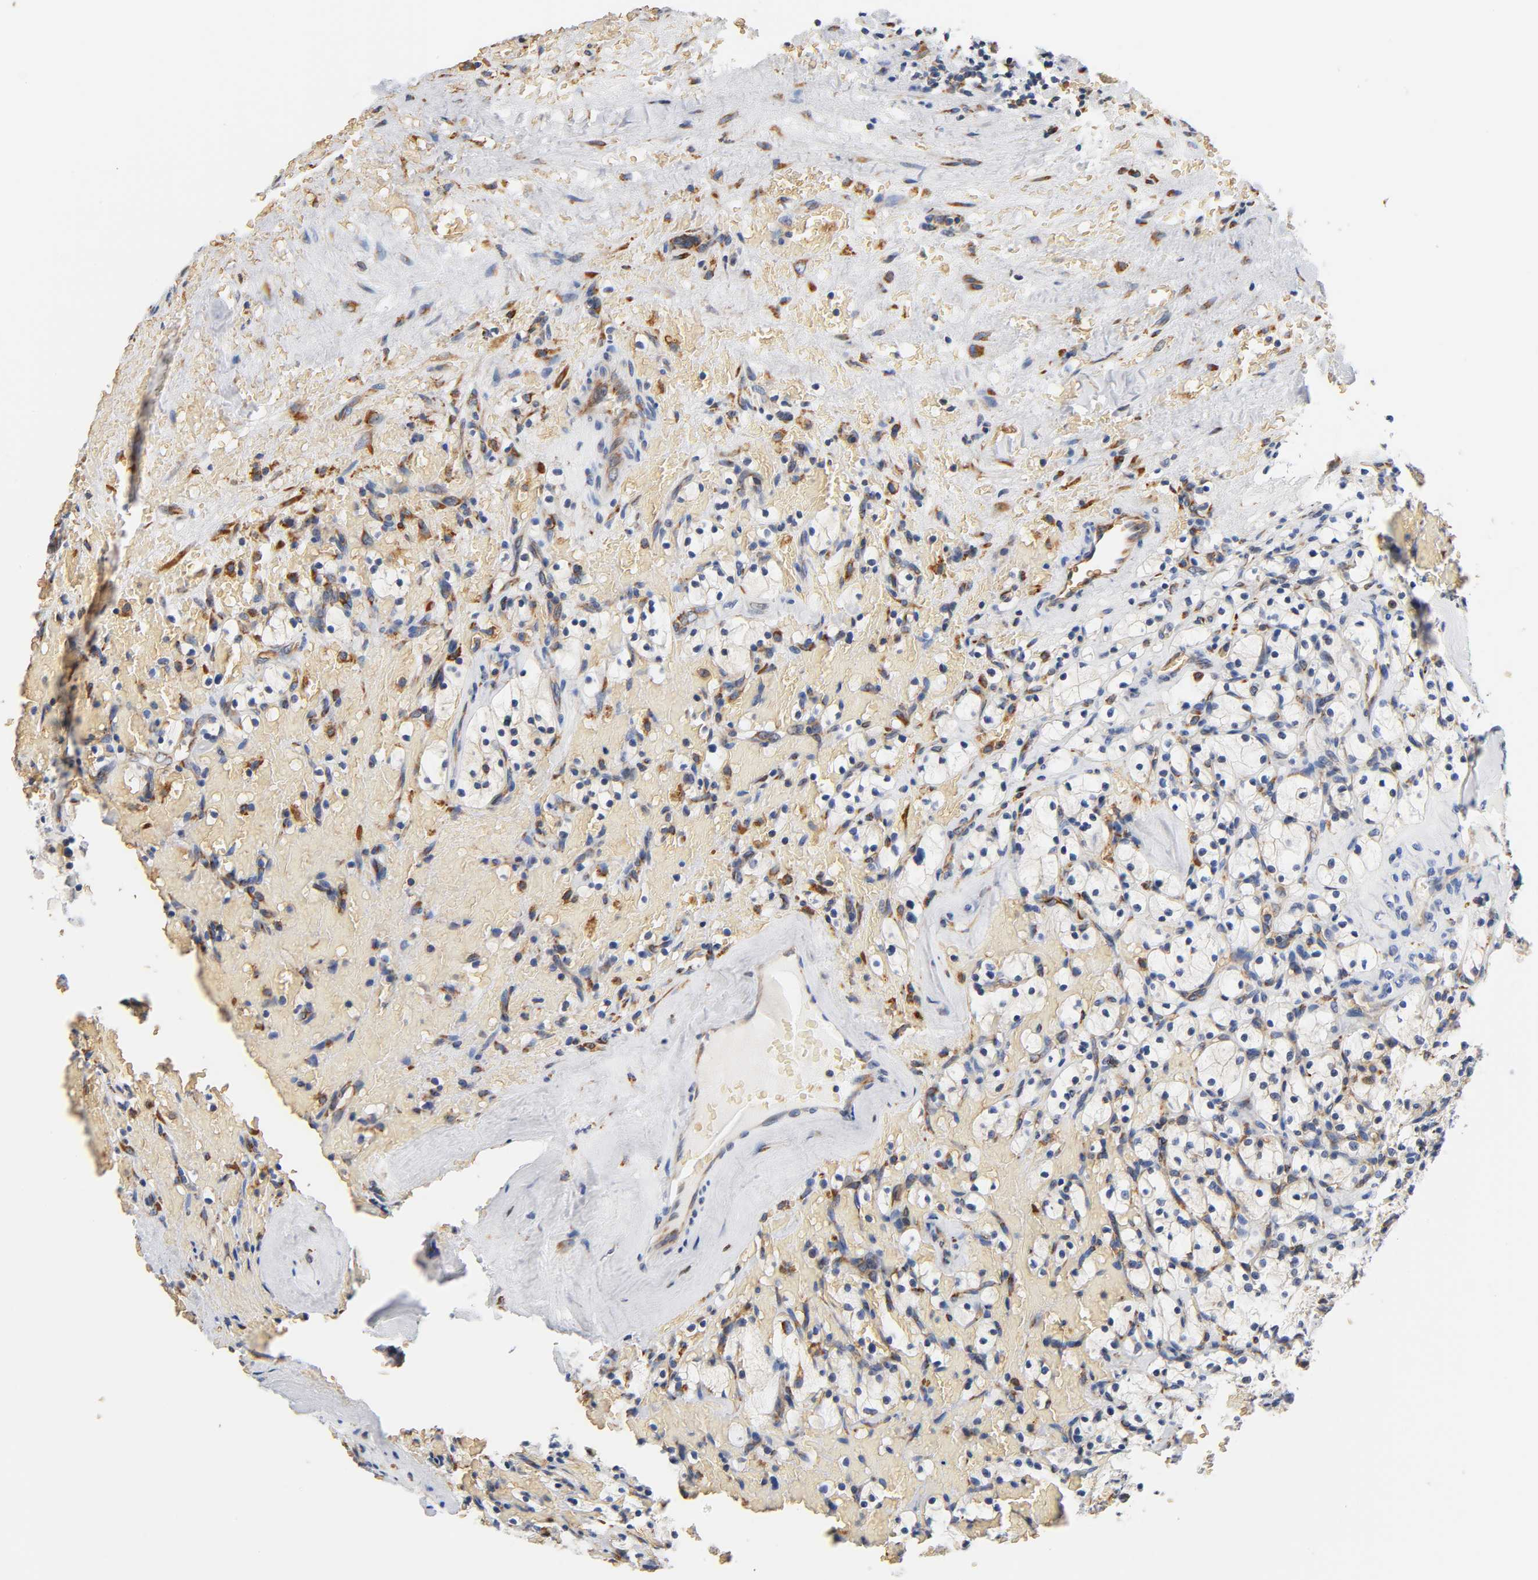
{"staining": {"intensity": "moderate", "quantity": "<25%", "location": "cytoplasmic/membranous"}, "tissue": "renal cancer", "cell_type": "Tumor cells", "image_type": "cancer", "snomed": [{"axis": "morphology", "description": "Adenocarcinoma, NOS"}, {"axis": "topography", "description": "Kidney"}], "caption": "Immunohistochemical staining of adenocarcinoma (renal) exhibits low levels of moderate cytoplasmic/membranous protein expression in about <25% of tumor cells.", "gene": "UCKL1", "patient": {"sex": "female", "age": 83}}